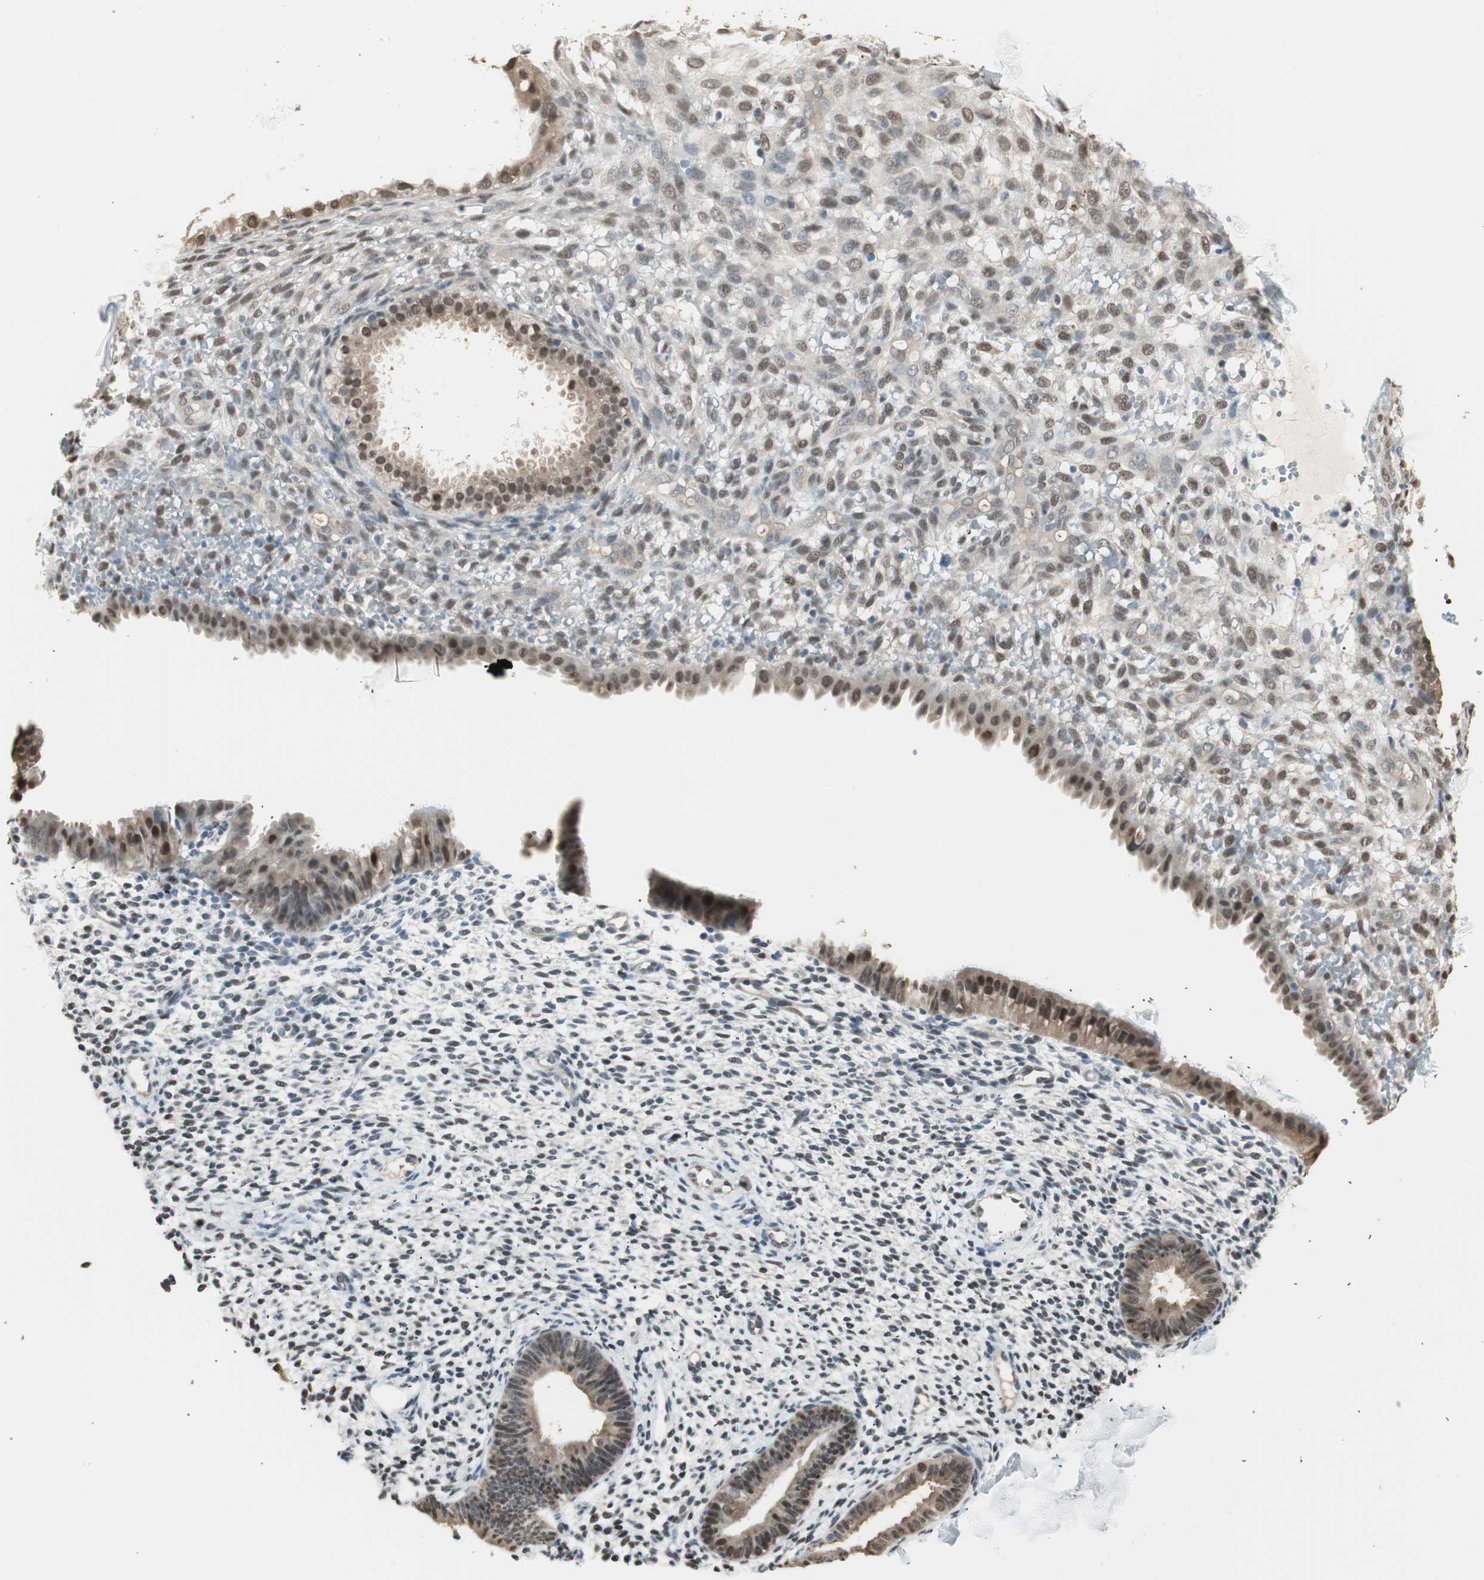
{"staining": {"intensity": "moderate", "quantity": ">75%", "location": "nuclear"}, "tissue": "endometrium", "cell_type": "Cells in endometrial stroma", "image_type": "normal", "snomed": [{"axis": "morphology", "description": "Normal tissue, NOS"}, {"axis": "topography", "description": "Endometrium"}], "caption": "Brown immunohistochemical staining in unremarkable human endometrium exhibits moderate nuclear expression in about >75% of cells in endometrial stroma. The protein of interest is shown in brown color, while the nuclei are stained blue.", "gene": "LONP2", "patient": {"sex": "female", "age": 61}}